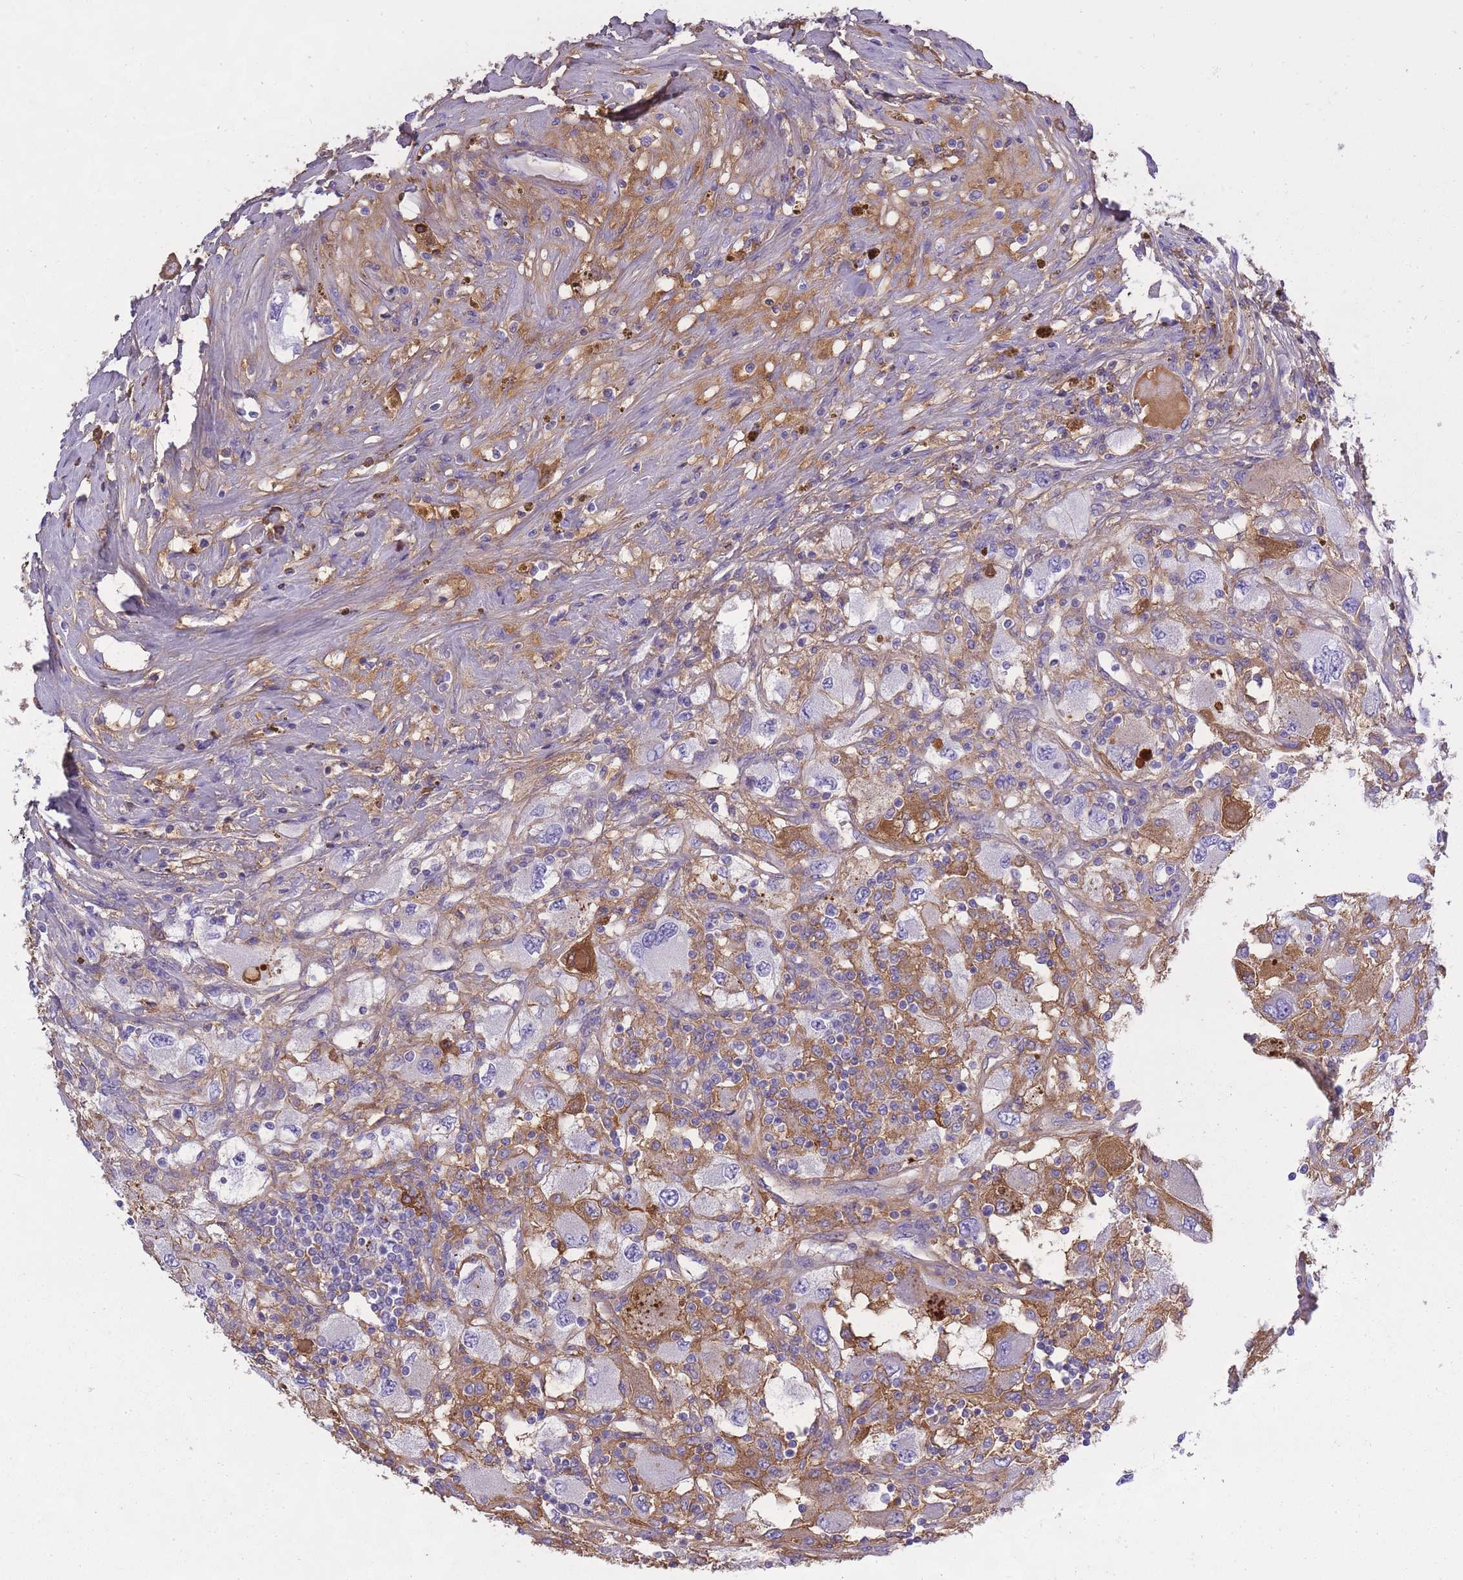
{"staining": {"intensity": "negative", "quantity": "none", "location": "none"}, "tissue": "renal cancer", "cell_type": "Tumor cells", "image_type": "cancer", "snomed": [{"axis": "morphology", "description": "Adenocarcinoma, NOS"}, {"axis": "topography", "description": "Kidney"}], "caption": "This is a histopathology image of immunohistochemistry (IHC) staining of renal cancer (adenocarcinoma), which shows no staining in tumor cells. (DAB immunohistochemistry with hematoxylin counter stain).", "gene": "IGKV1D-42", "patient": {"sex": "female", "age": 67}}